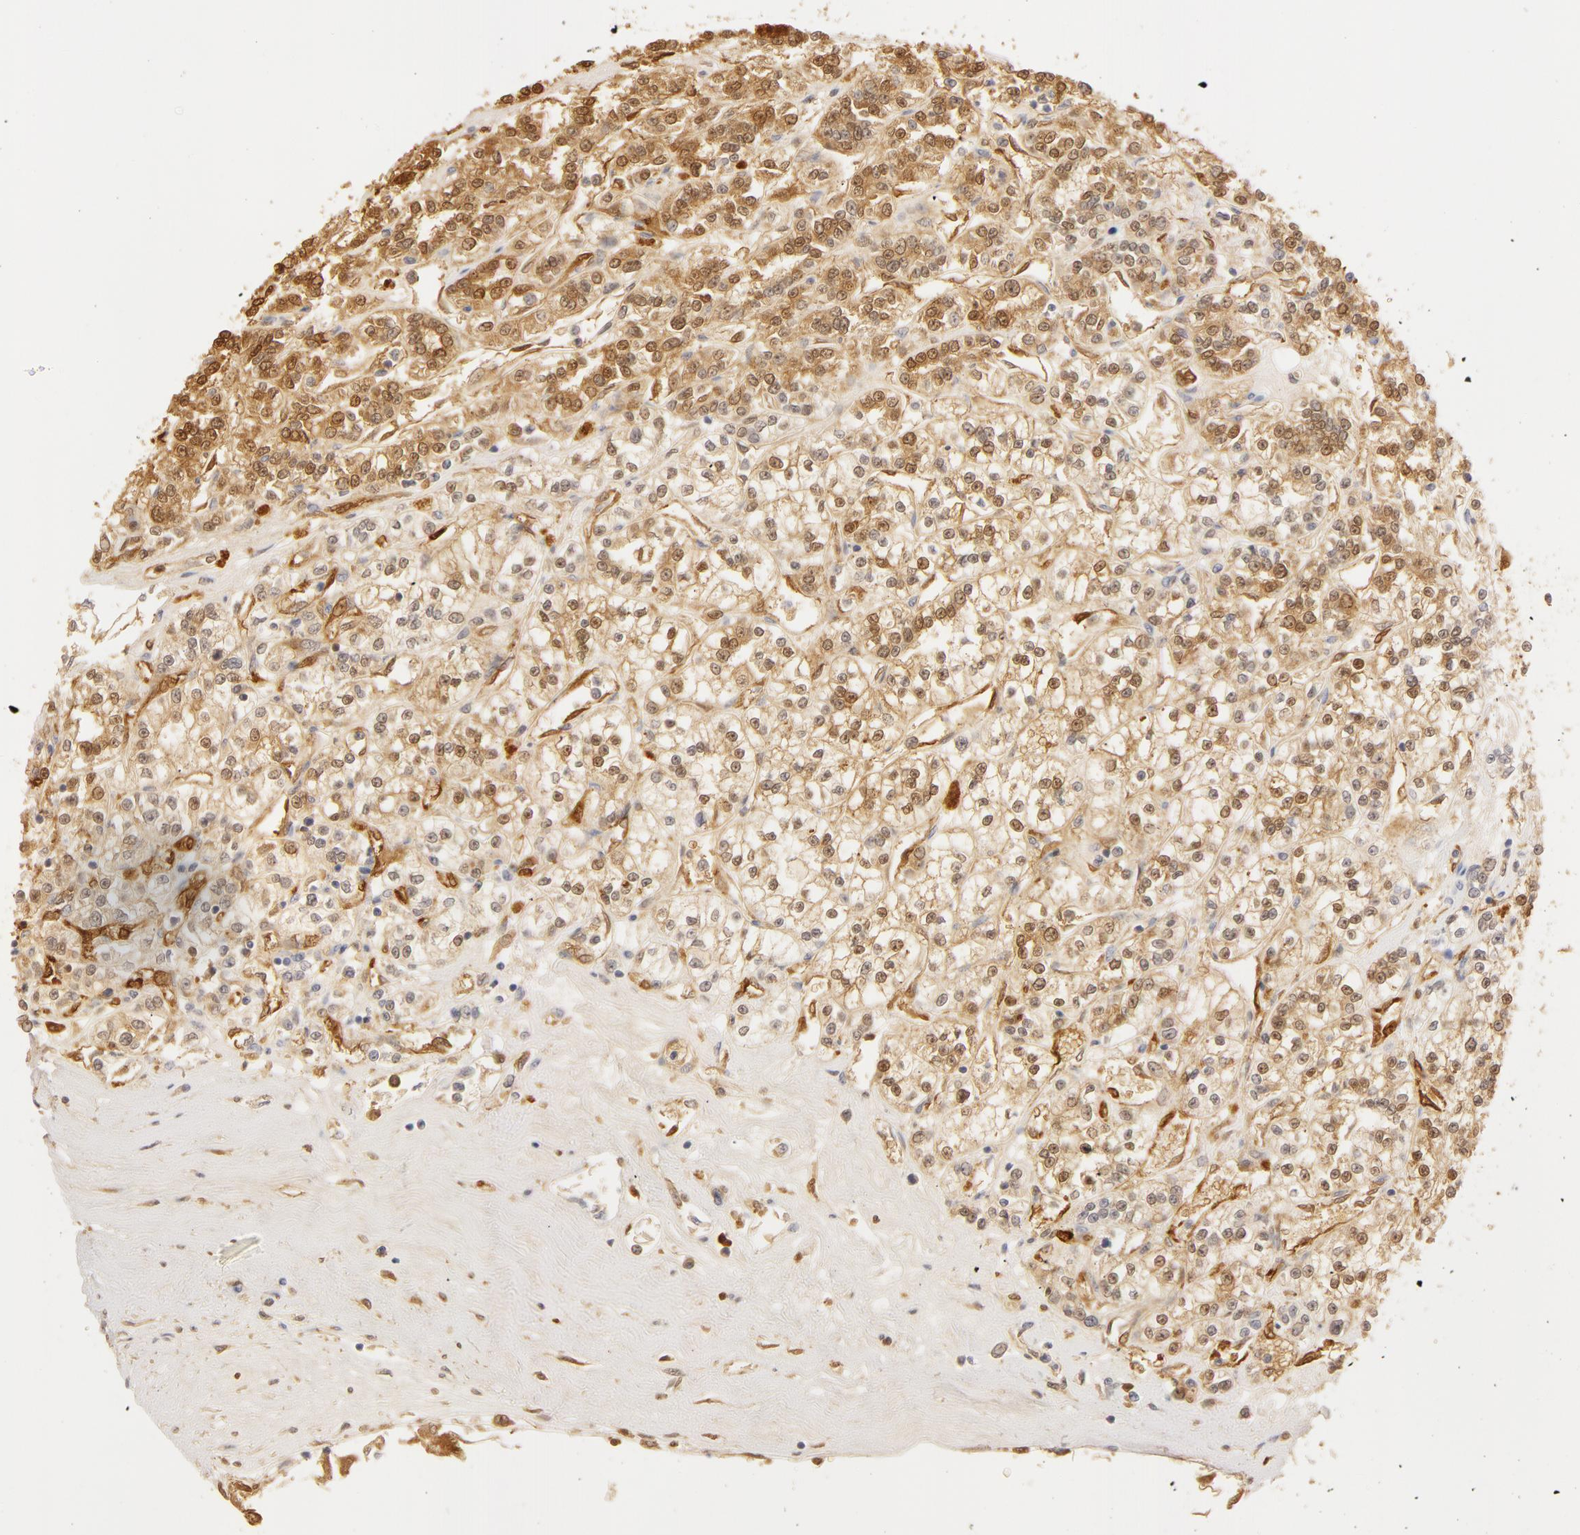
{"staining": {"intensity": "weak", "quantity": "25%-75%", "location": "cytoplasmic/membranous,nuclear"}, "tissue": "renal cancer", "cell_type": "Tumor cells", "image_type": "cancer", "snomed": [{"axis": "morphology", "description": "Adenocarcinoma, NOS"}, {"axis": "topography", "description": "Kidney"}], "caption": "Immunohistochemistry (IHC) histopathology image of neoplastic tissue: human renal cancer (adenocarcinoma) stained using immunohistochemistry exhibits low levels of weak protein expression localized specifically in the cytoplasmic/membranous and nuclear of tumor cells, appearing as a cytoplasmic/membranous and nuclear brown color.", "gene": "CA2", "patient": {"sex": "female", "age": 76}}